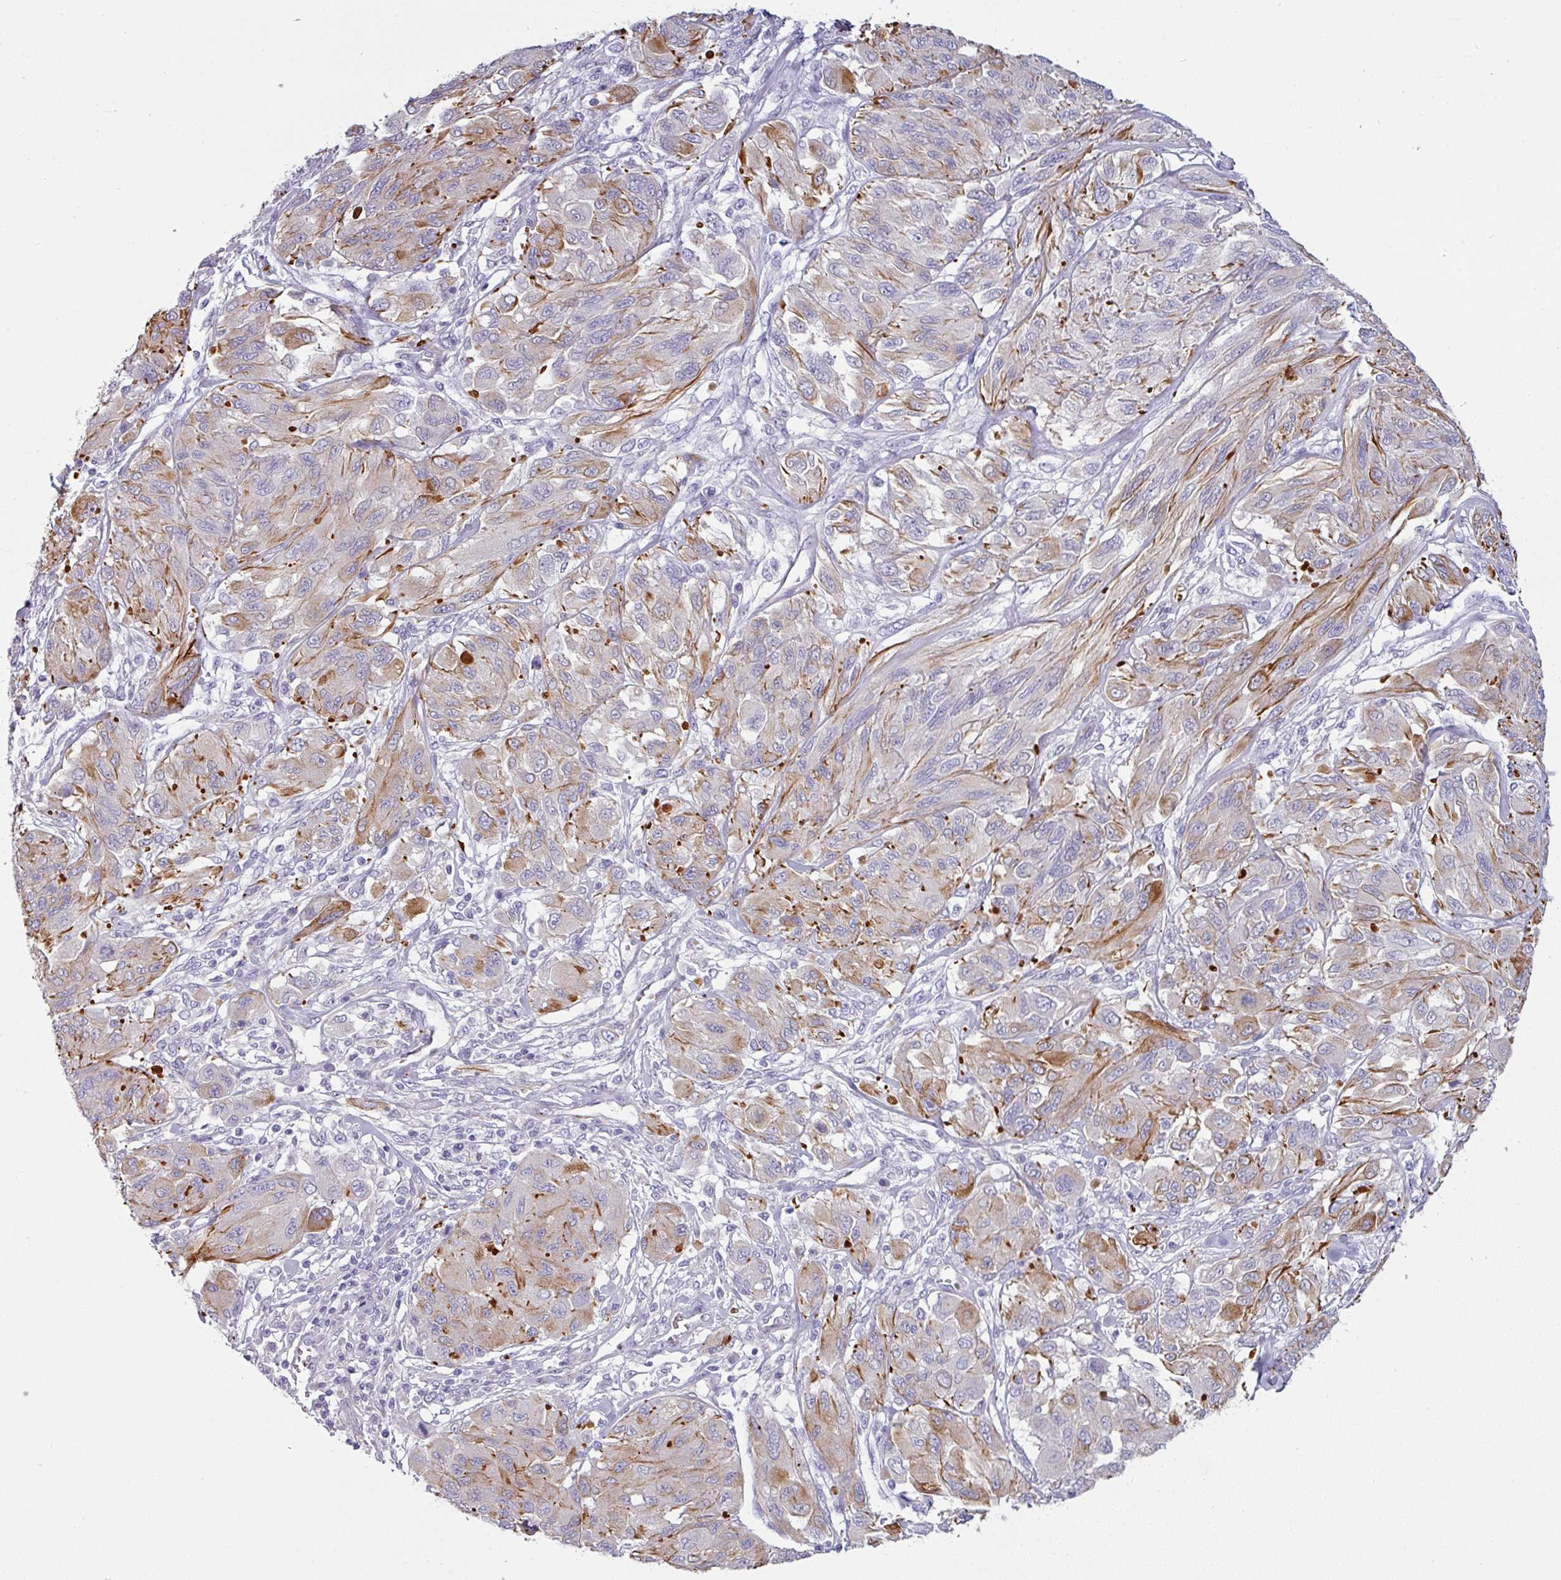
{"staining": {"intensity": "strong", "quantity": "<25%", "location": "cytoplasmic/membranous"}, "tissue": "melanoma", "cell_type": "Tumor cells", "image_type": "cancer", "snomed": [{"axis": "morphology", "description": "Malignant melanoma, NOS"}, {"axis": "topography", "description": "Skin"}], "caption": "Protein staining of malignant melanoma tissue exhibits strong cytoplasmic/membranous staining in about <25% of tumor cells.", "gene": "SLC17A7", "patient": {"sex": "female", "age": 91}}